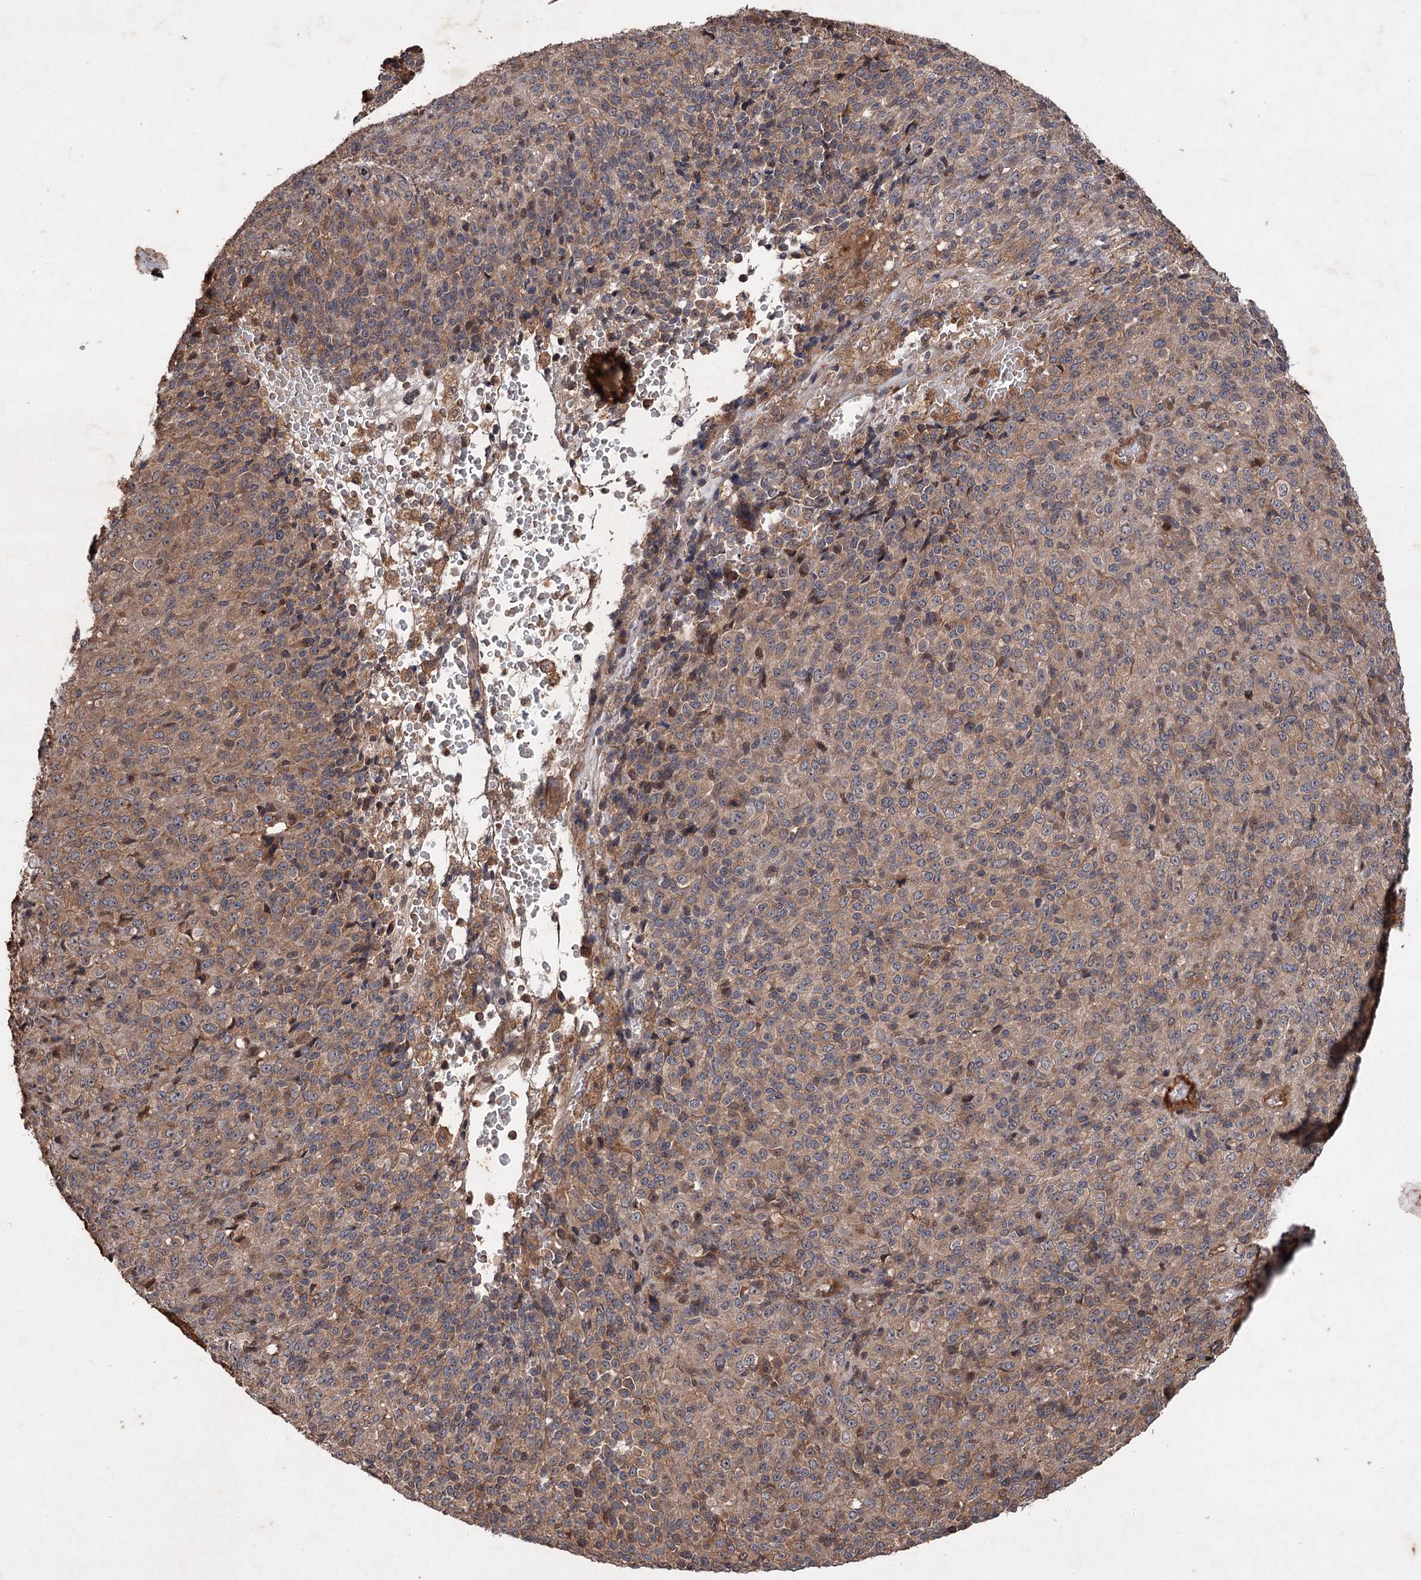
{"staining": {"intensity": "weak", "quantity": ">75%", "location": "cytoplasmic/membranous"}, "tissue": "melanoma", "cell_type": "Tumor cells", "image_type": "cancer", "snomed": [{"axis": "morphology", "description": "Malignant melanoma, Metastatic site"}, {"axis": "topography", "description": "Brain"}], "caption": "This photomicrograph demonstrates melanoma stained with immunohistochemistry (IHC) to label a protein in brown. The cytoplasmic/membranous of tumor cells show weak positivity for the protein. Nuclei are counter-stained blue.", "gene": "ADK", "patient": {"sex": "female", "age": 56}}